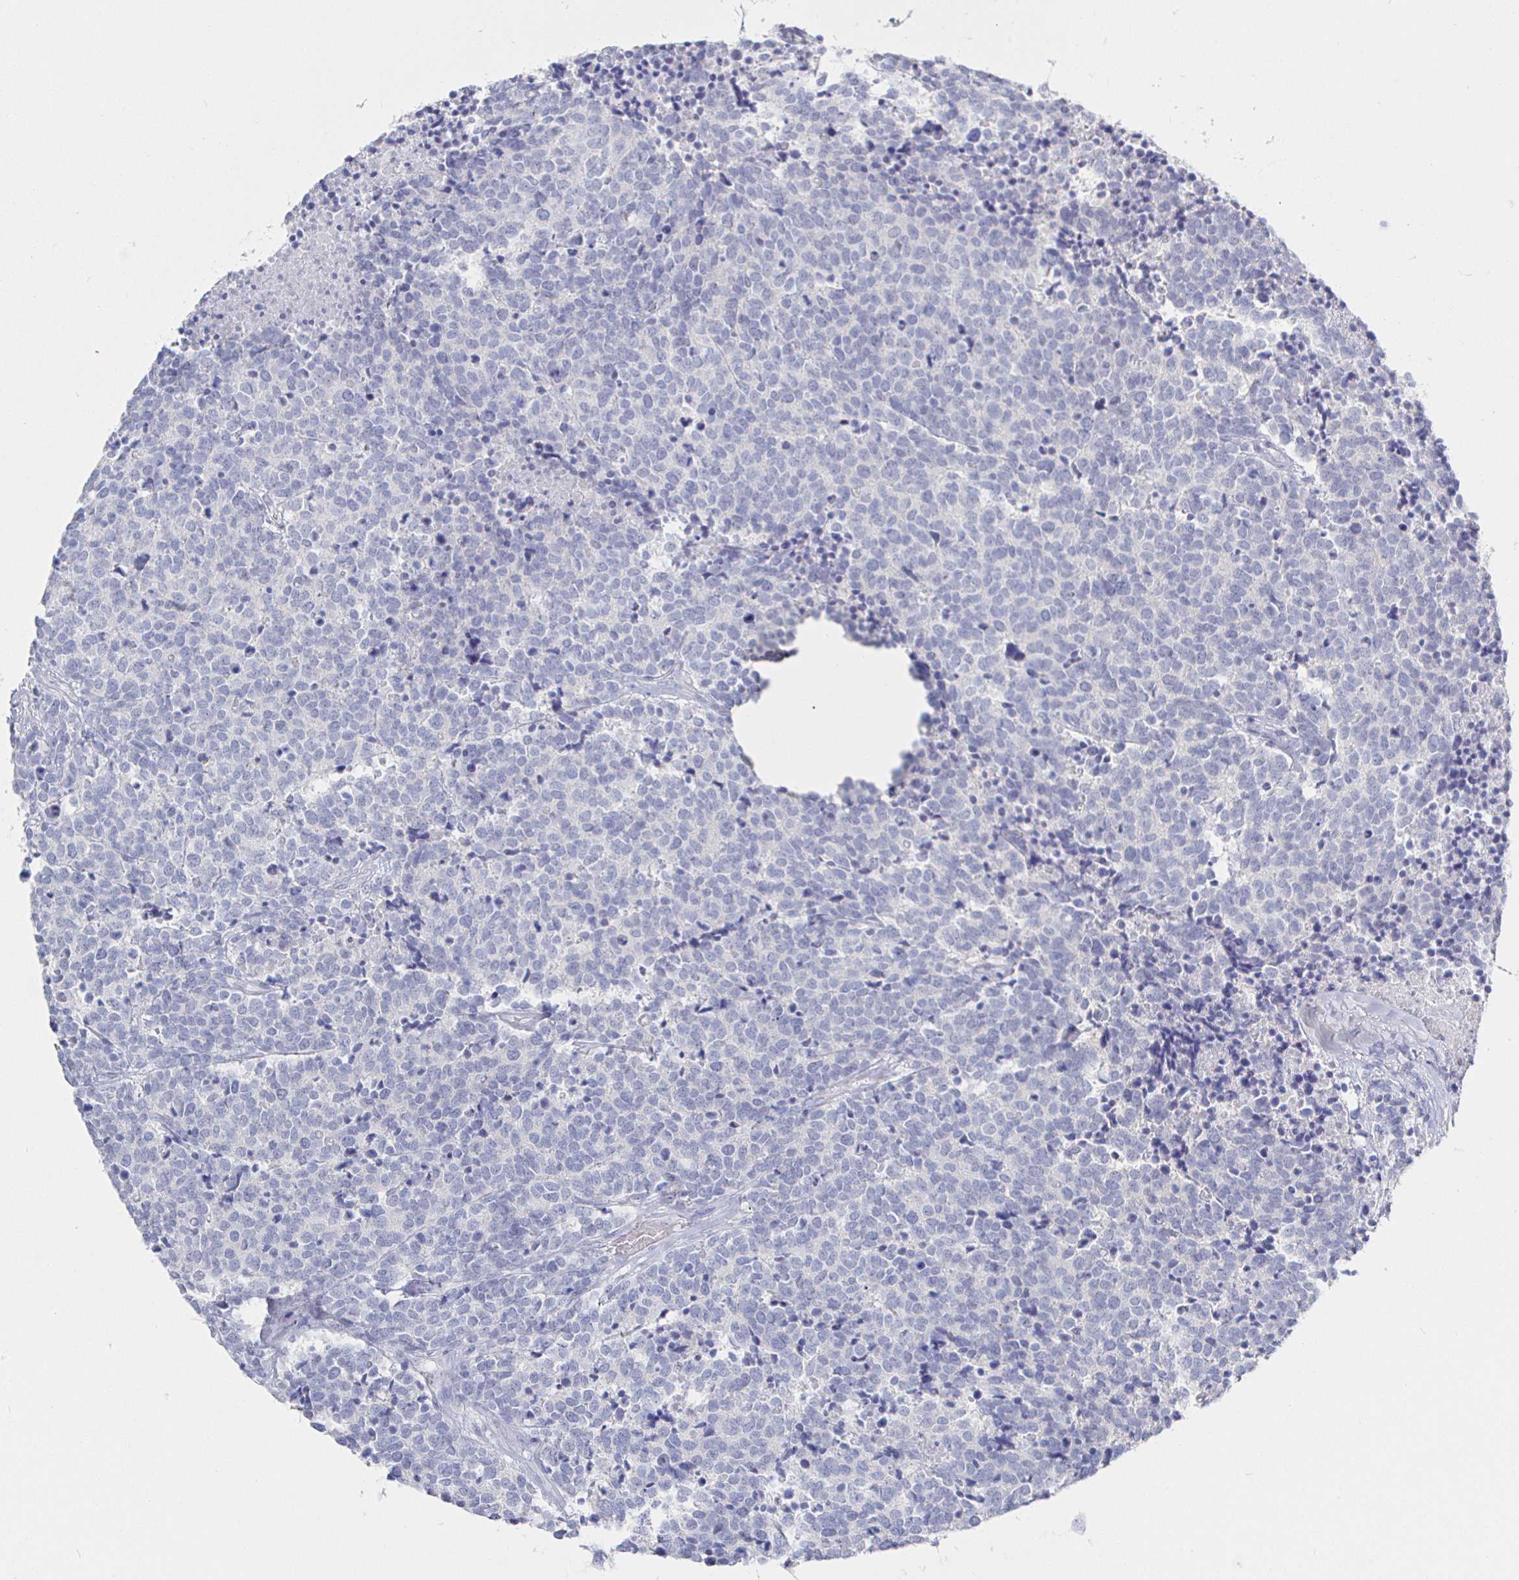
{"staining": {"intensity": "negative", "quantity": "none", "location": "none"}, "tissue": "carcinoid", "cell_type": "Tumor cells", "image_type": "cancer", "snomed": [{"axis": "morphology", "description": "Carcinoid, malignant, NOS"}, {"axis": "topography", "description": "Skin"}], "caption": "High power microscopy histopathology image of an immunohistochemistry photomicrograph of malignant carcinoid, revealing no significant staining in tumor cells. Brightfield microscopy of immunohistochemistry stained with DAB (3,3'-diaminobenzidine) (brown) and hematoxylin (blue), captured at high magnification.", "gene": "LRRC23", "patient": {"sex": "female", "age": 79}}